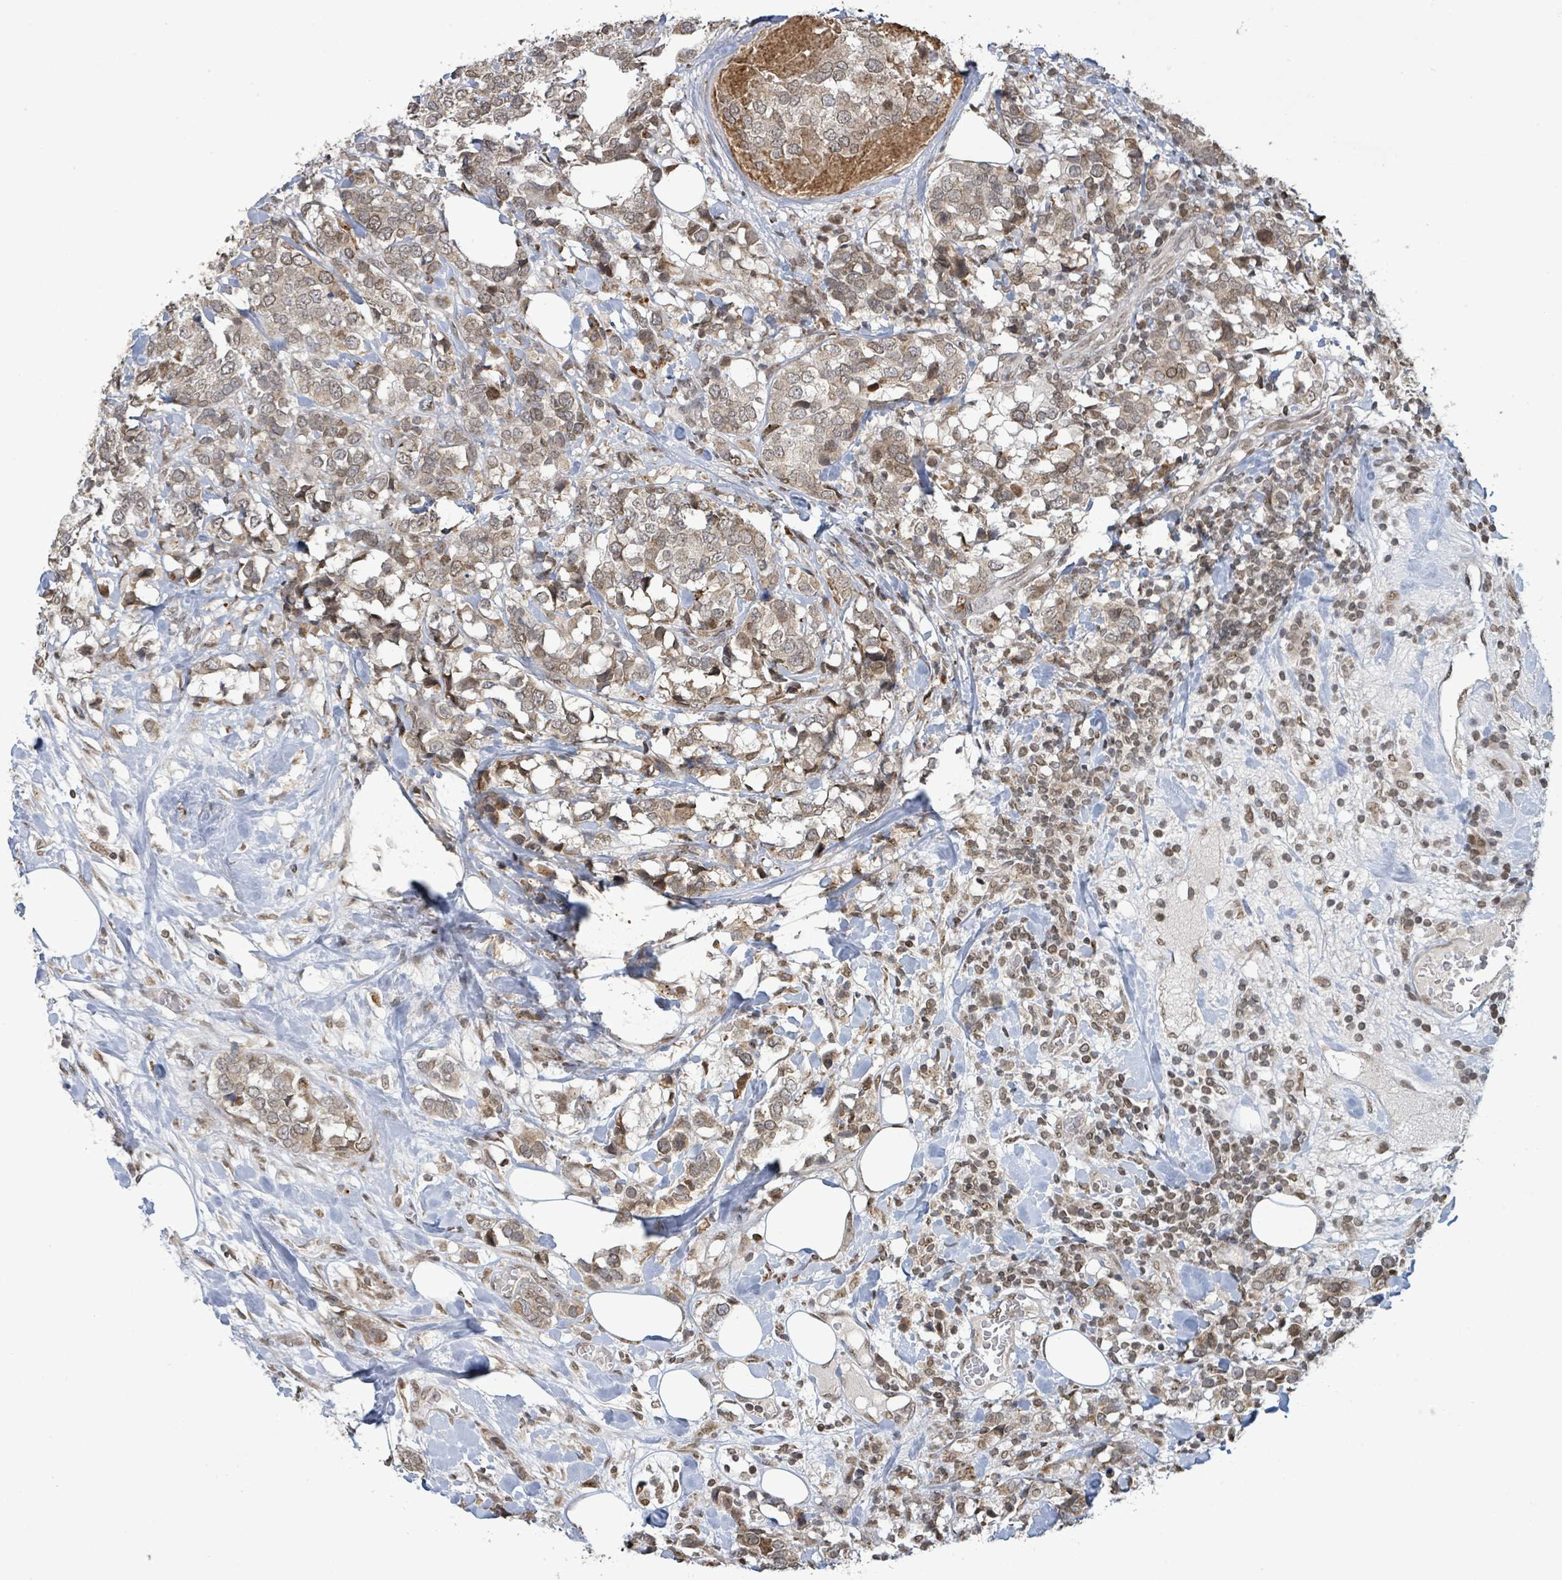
{"staining": {"intensity": "weak", "quantity": ">75%", "location": "cytoplasmic/membranous,nuclear"}, "tissue": "breast cancer", "cell_type": "Tumor cells", "image_type": "cancer", "snomed": [{"axis": "morphology", "description": "Lobular carcinoma"}, {"axis": "topography", "description": "Breast"}], "caption": "IHC staining of breast cancer (lobular carcinoma), which shows low levels of weak cytoplasmic/membranous and nuclear staining in about >75% of tumor cells indicating weak cytoplasmic/membranous and nuclear protein positivity. The staining was performed using DAB (brown) for protein detection and nuclei were counterstained in hematoxylin (blue).", "gene": "SBF2", "patient": {"sex": "female", "age": 59}}